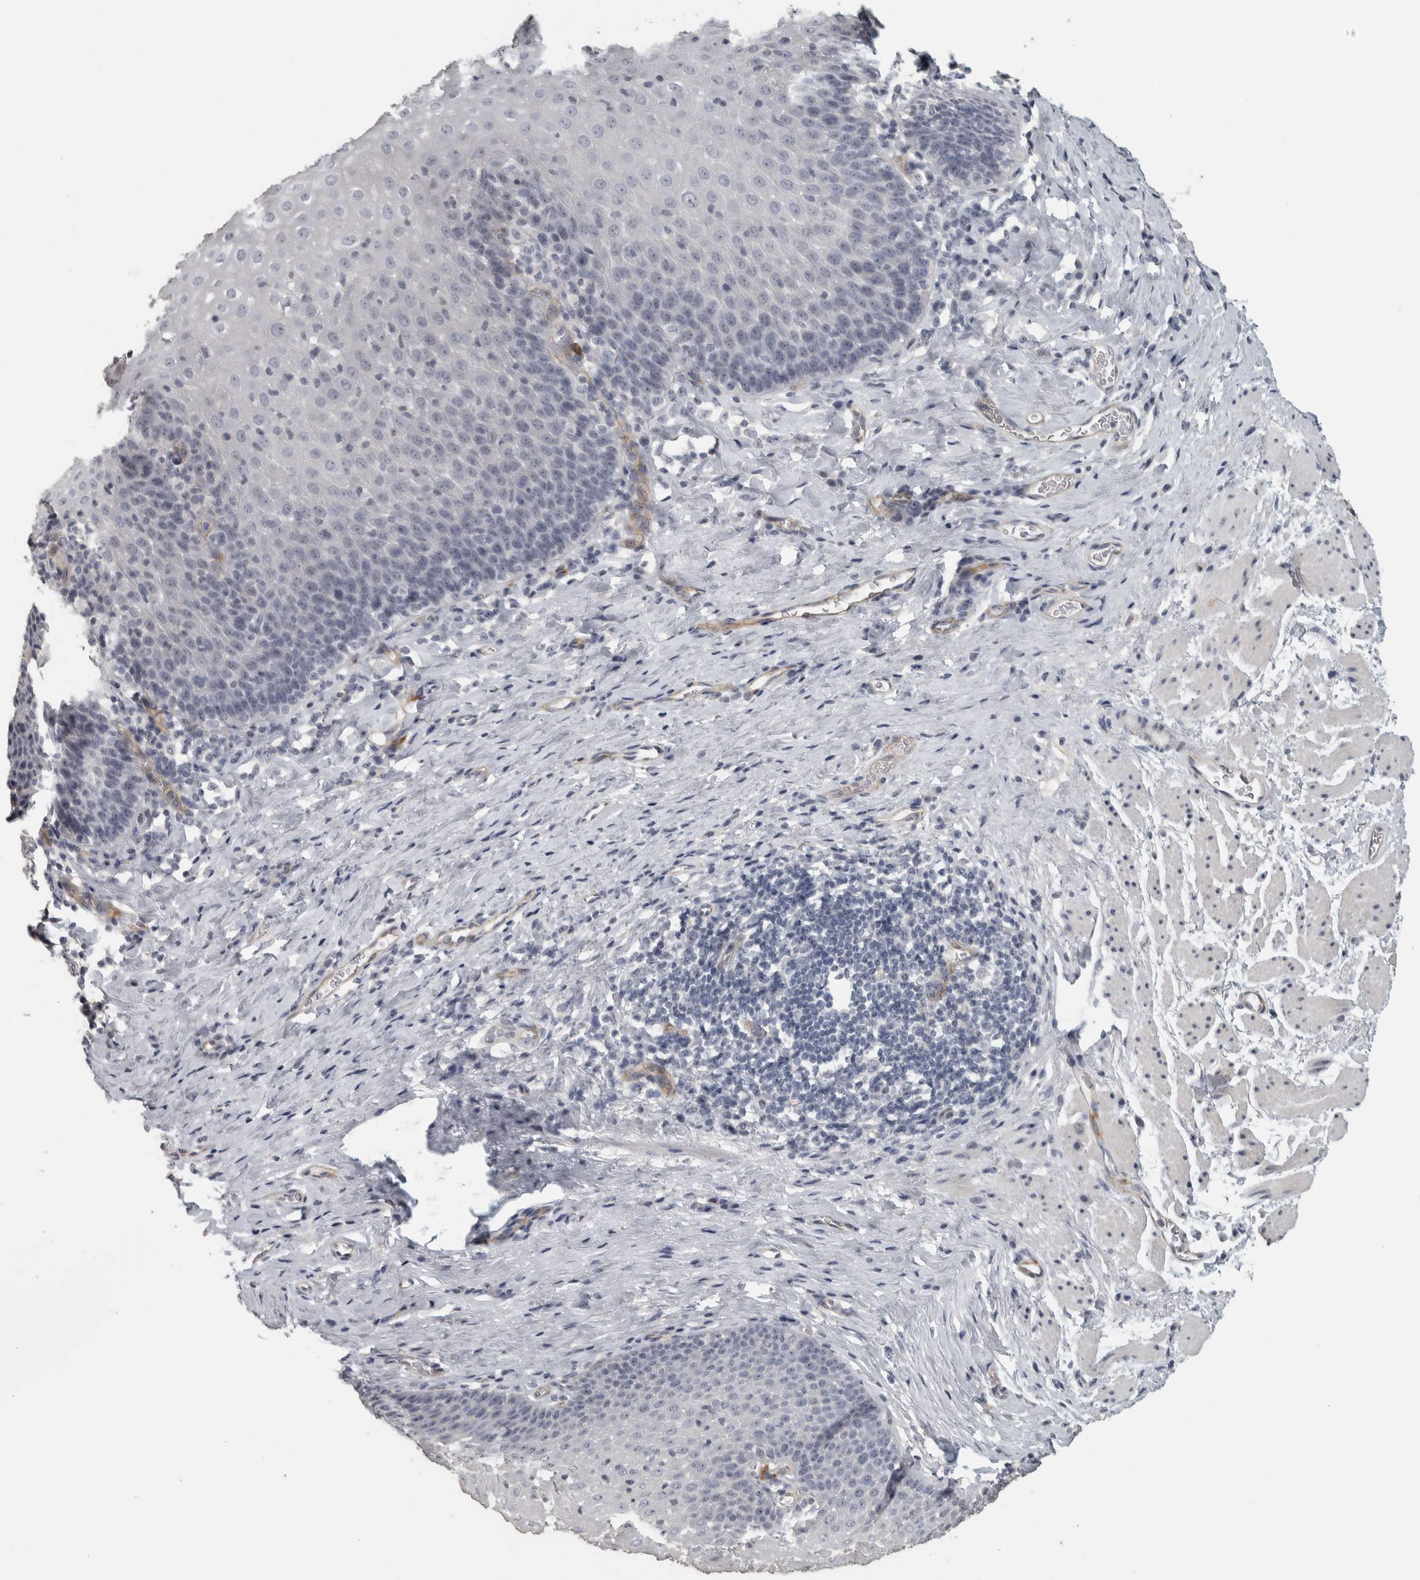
{"staining": {"intensity": "negative", "quantity": "none", "location": "none"}, "tissue": "esophagus", "cell_type": "Squamous epithelial cells", "image_type": "normal", "snomed": [{"axis": "morphology", "description": "Normal tissue, NOS"}, {"axis": "topography", "description": "Esophagus"}], "caption": "This is an IHC image of benign esophagus. There is no positivity in squamous epithelial cells.", "gene": "DCAF10", "patient": {"sex": "female", "age": 61}}